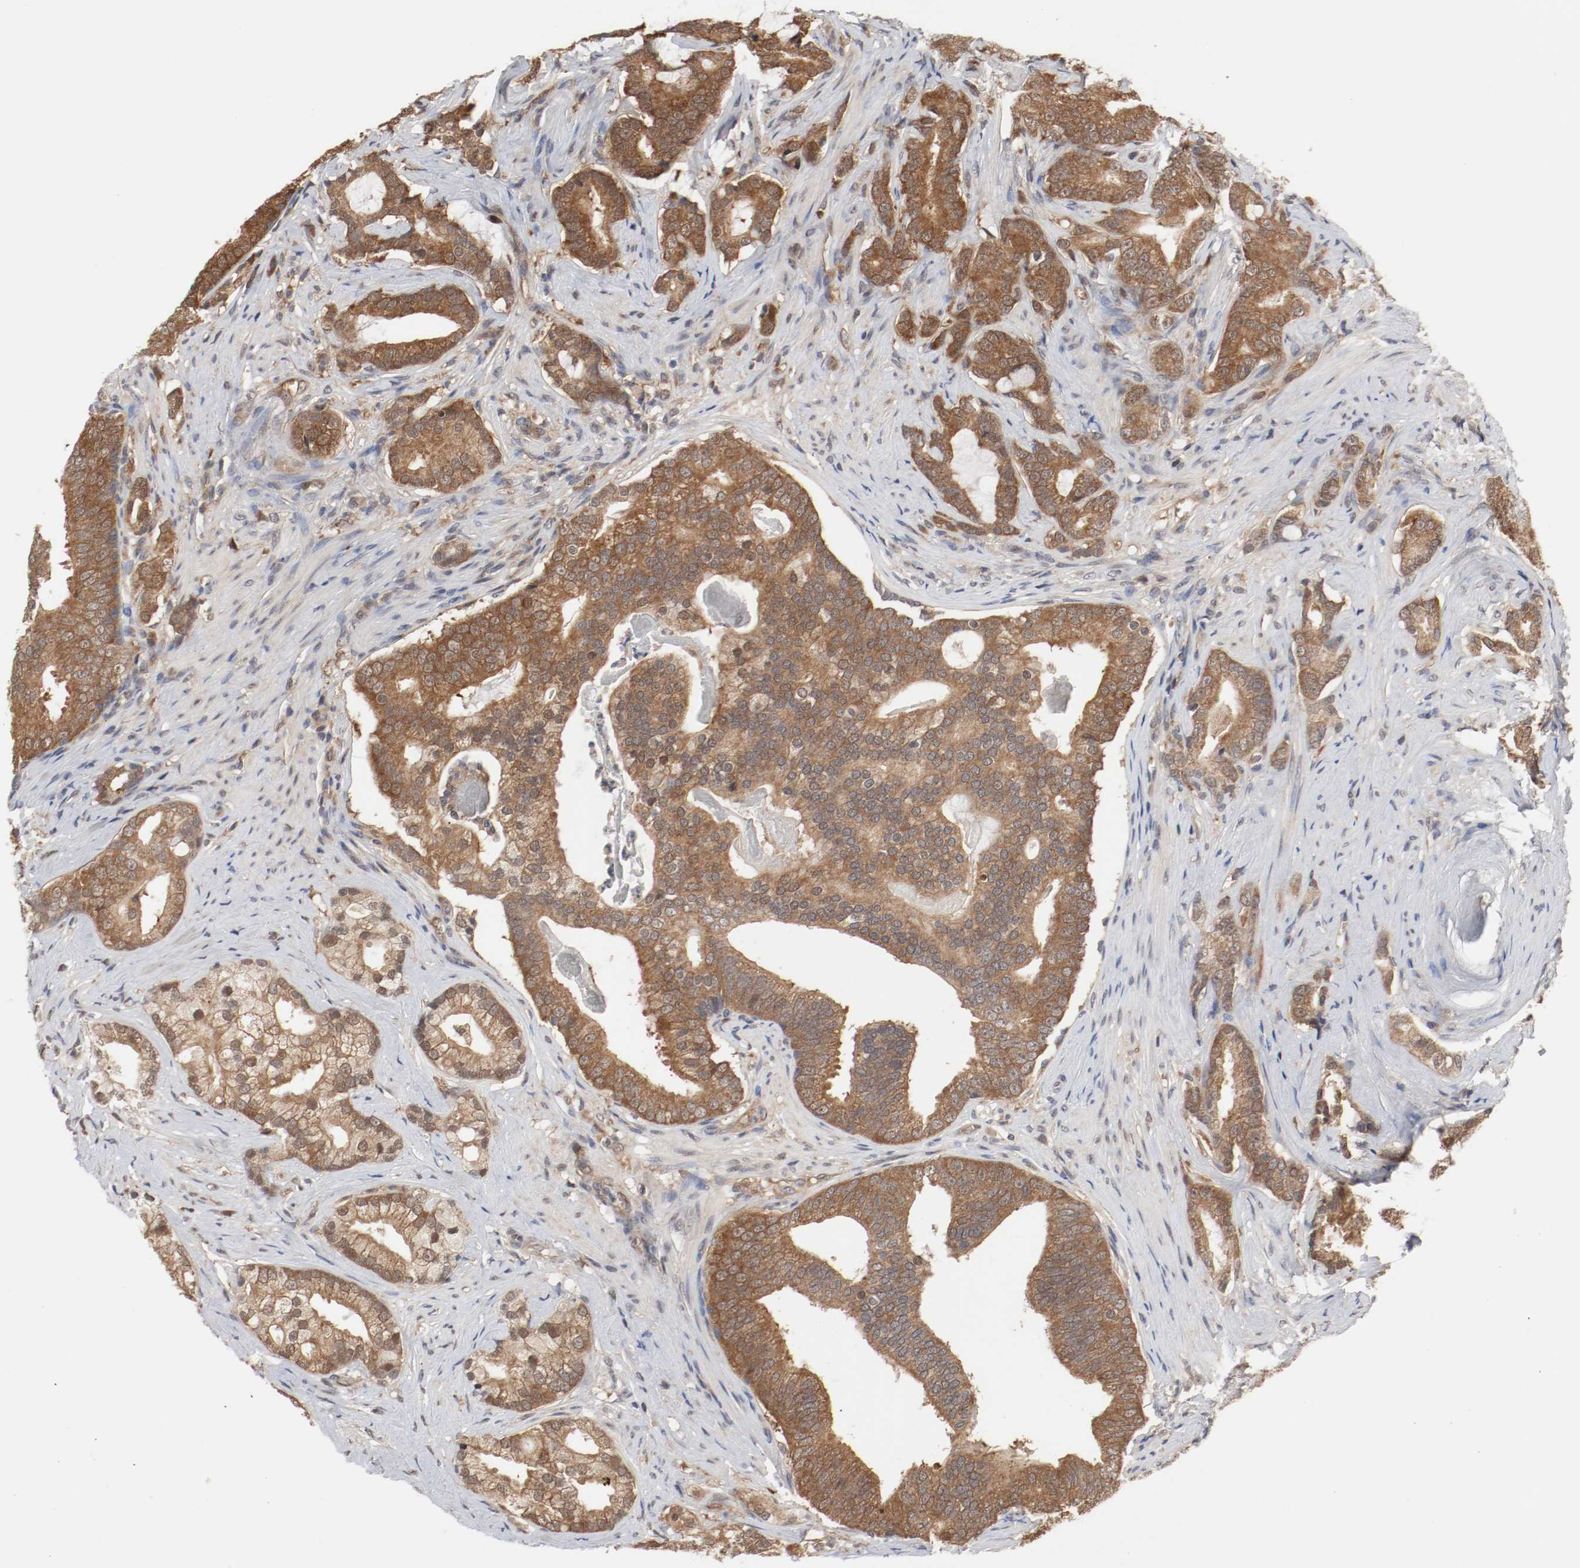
{"staining": {"intensity": "moderate", "quantity": ">75%", "location": "cytoplasmic/membranous"}, "tissue": "prostate cancer", "cell_type": "Tumor cells", "image_type": "cancer", "snomed": [{"axis": "morphology", "description": "Adenocarcinoma, Low grade"}, {"axis": "topography", "description": "Prostate"}], "caption": "Immunohistochemical staining of human prostate cancer (low-grade adenocarcinoma) displays medium levels of moderate cytoplasmic/membranous protein expression in about >75% of tumor cells.", "gene": "AFG3L2", "patient": {"sex": "male", "age": 58}}